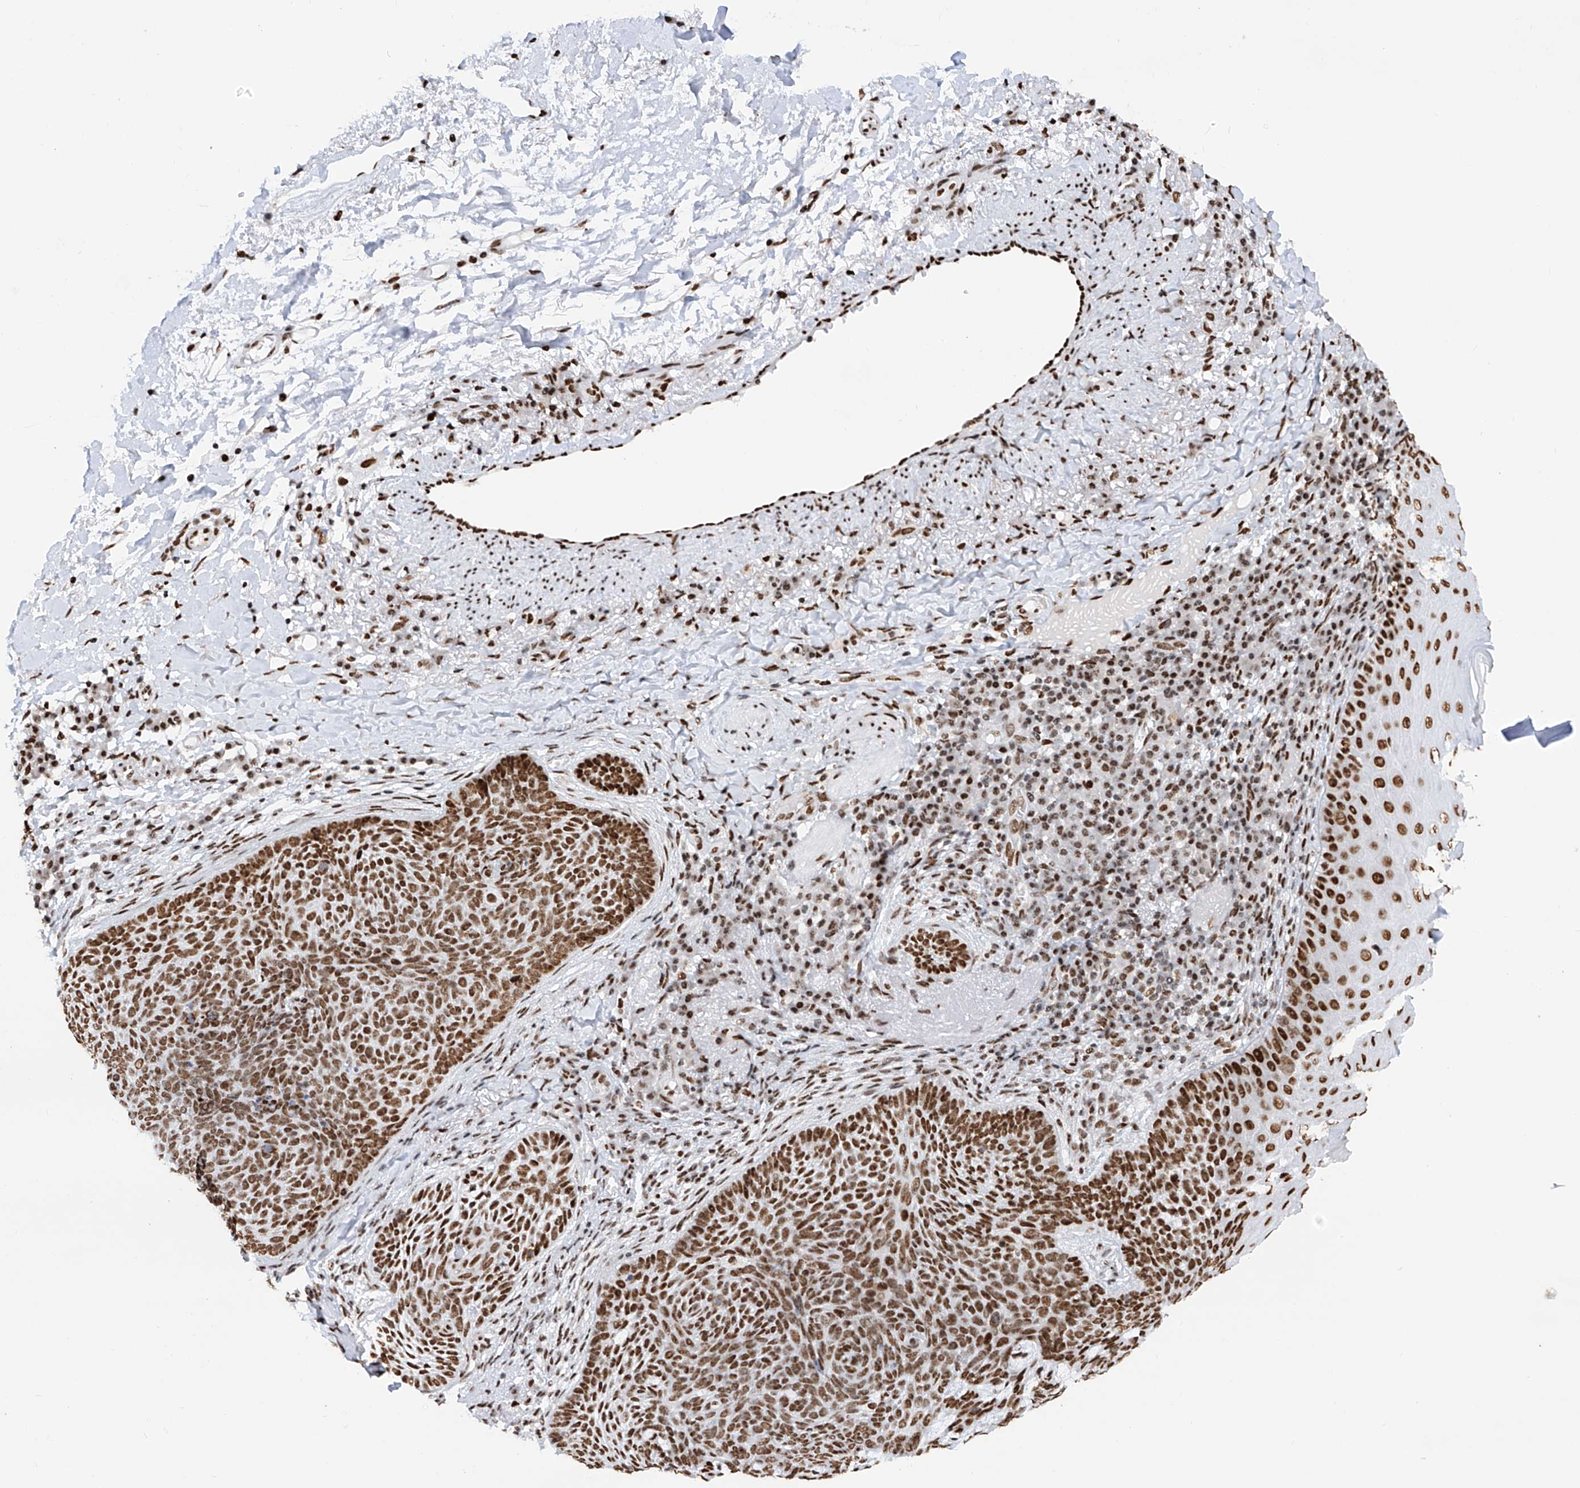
{"staining": {"intensity": "strong", "quantity": ">75%", "location": "nuclear"}, "tissue": "skin cancer", "cell_type": "Tumor cells", "image_type": "cancer", "snomed": [{"axis": "morphology", "description": "Basal cell carcinoma"}, {"axis": "topography", "description": "Skin"}], "caption": "About >75% of tumor cells in human basal cell carcinoma (skin) exhibit strong nuclear protein expression as visualized by brown immunohistochemical staining.", "gene": "SRSF6", "patient": {"sex": "male", "age": 85}}